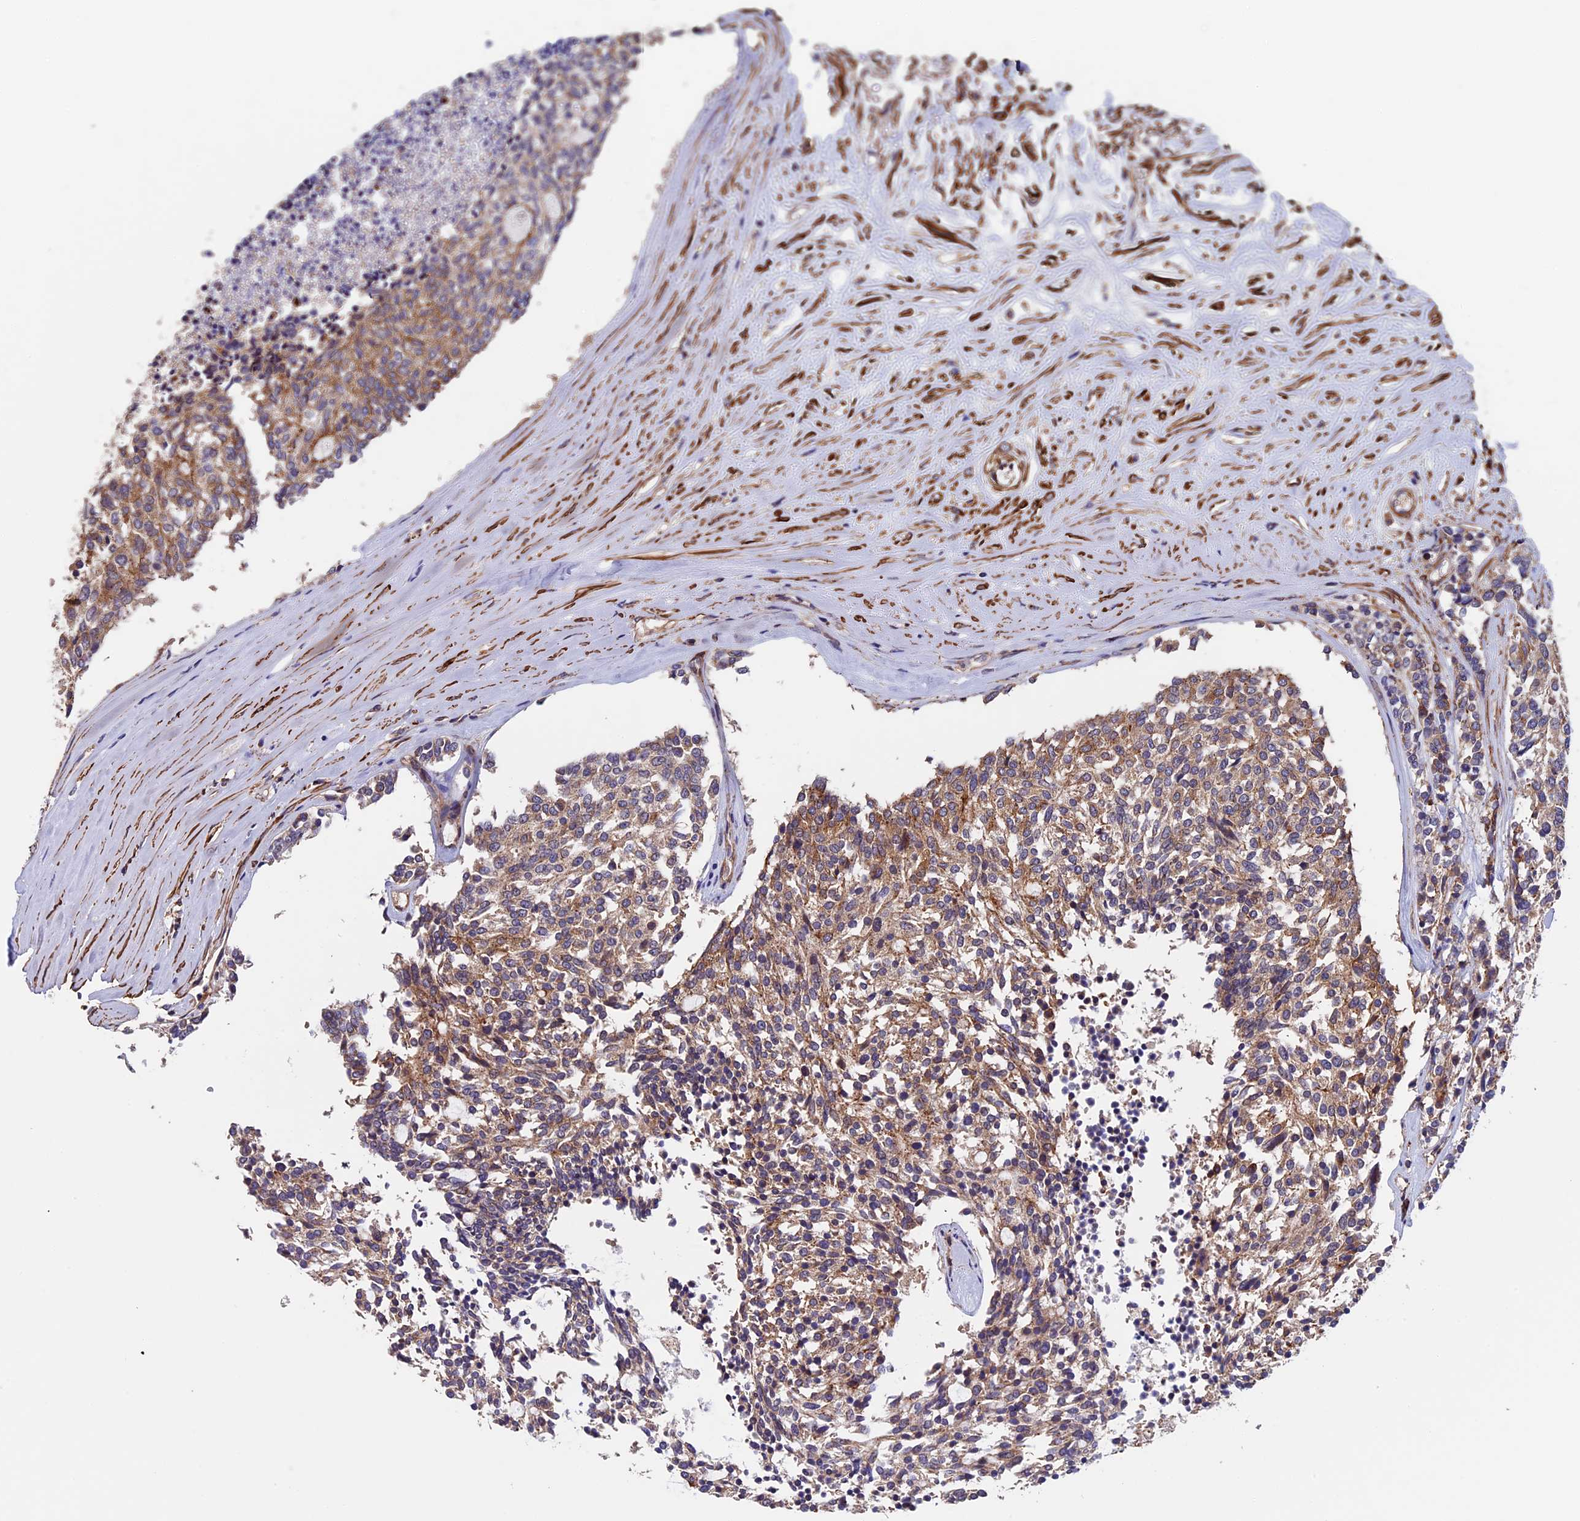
{"staining": {"intensity": "moderate", "quantity": "25%-75%", "location": "cytoplasmic/membranous"}, "tissue": "carcinoid", "cell_type": "Tumor cells", "image_type": "cancer", "snomed": [{"axis": "morphology", "description": "Carcinoid, malignant, NOS"}, {"axis": "topography", "description": "Pancreas"}], "caption": "Immunohistochemical staining of malignant carcinoid exhibits medium levels of moderate cytoplasmic/membranous positivity in about 25%-75% of tumor cells. Using DAB (brown) and hematoxylin (blue) stains, captured at high magnification using brightfield microscopy.", "gene": "SLC9A5", "patient": {"sex": "female", "age": 54}}